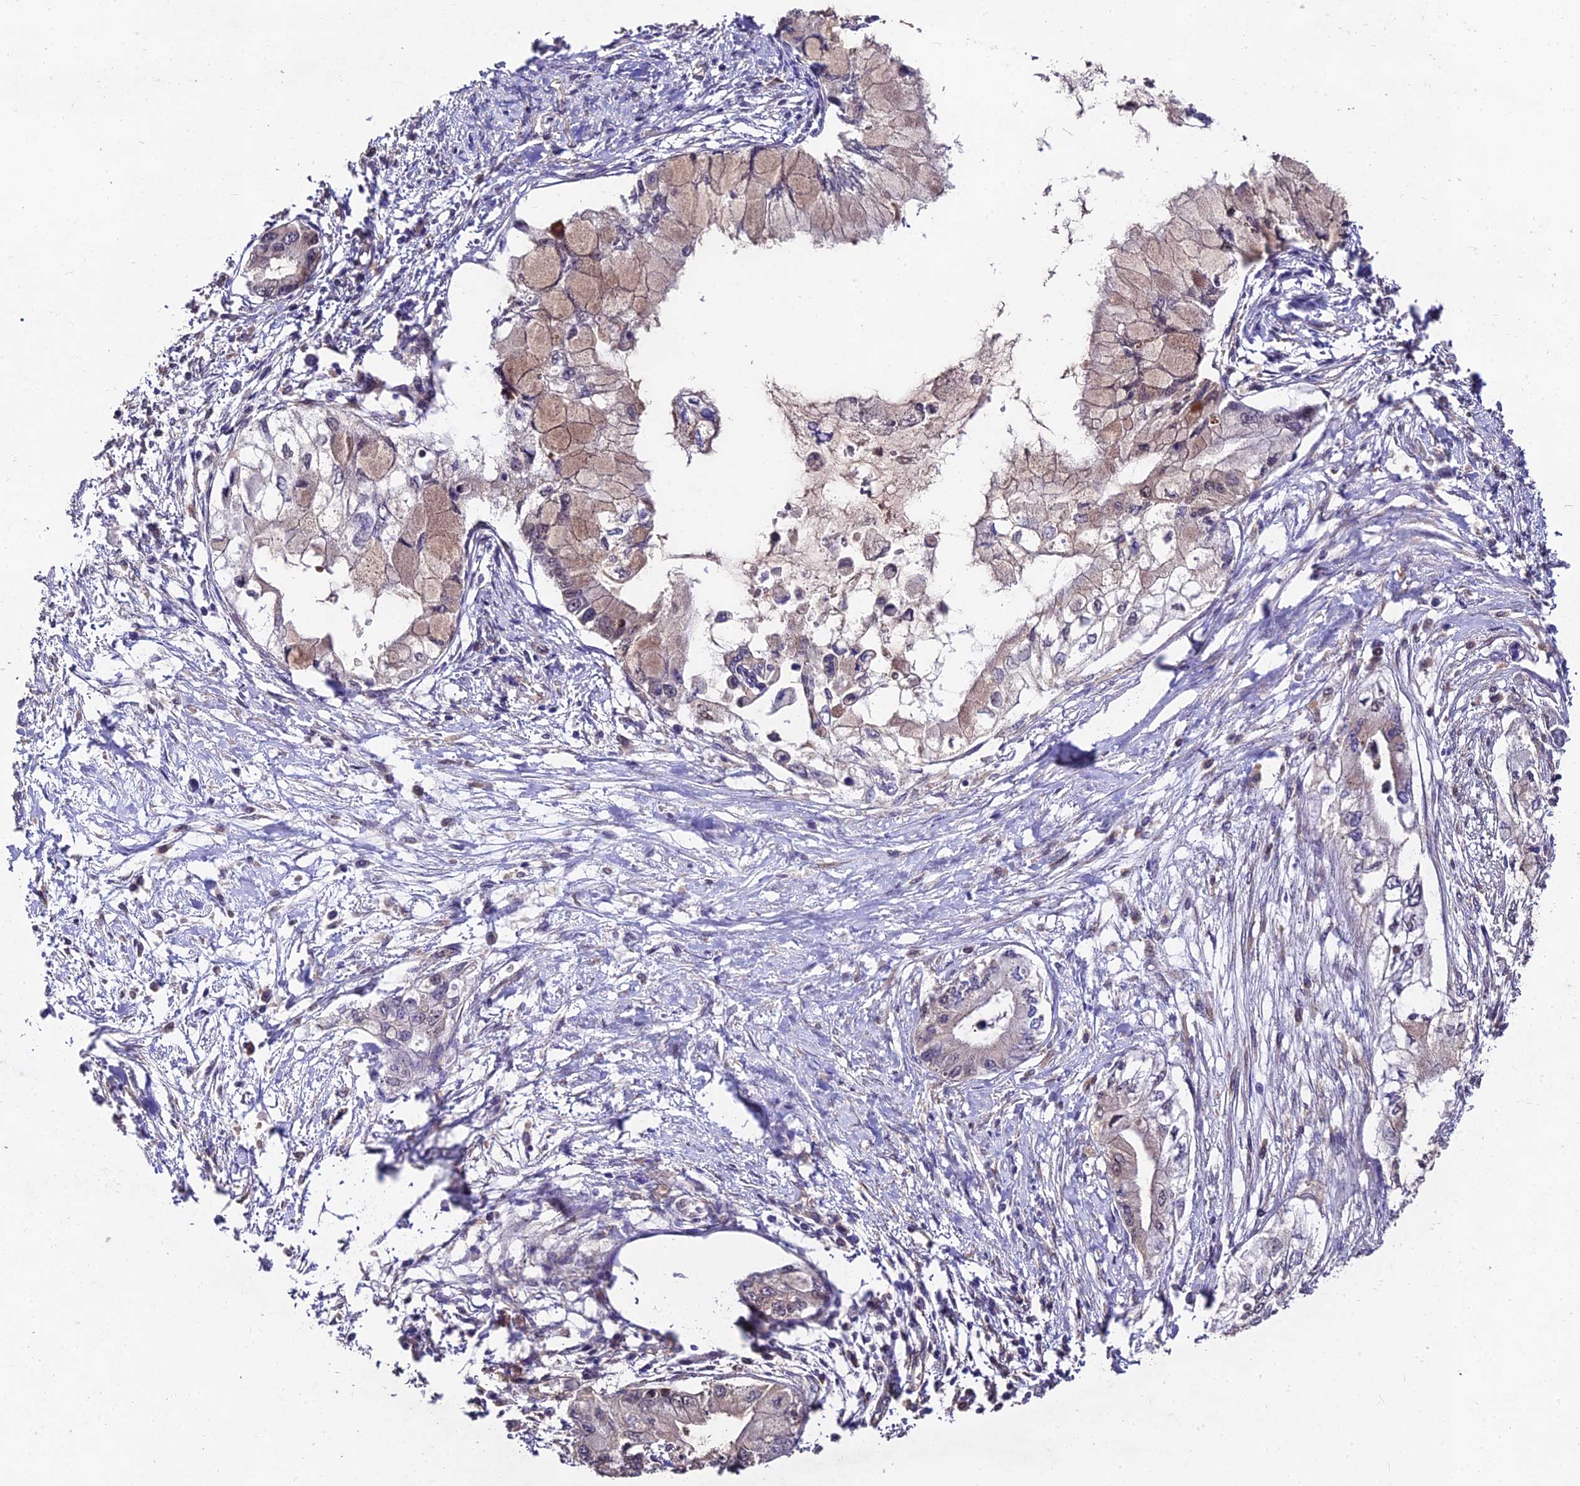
{"staining": {"intensity": "weak", "quantity": "<25%", "location": "cytoplasmic/membranous"}, "tissue": "pancreatic cancer", "cell_type": "Tumor cells", "image_type": "cancer", "snomed": [{"axis": "morphology", "description": "Adenocarcinoma, NOS"}, {"axis": "topography", "description": "Pancreas"}], "caption": "A micrograph of pancreatic cancer stained for a protein demonstrates no brown staining in tumor cells.", "gene": "MKKS", "patient": {"sex": "male", "age": 48}}